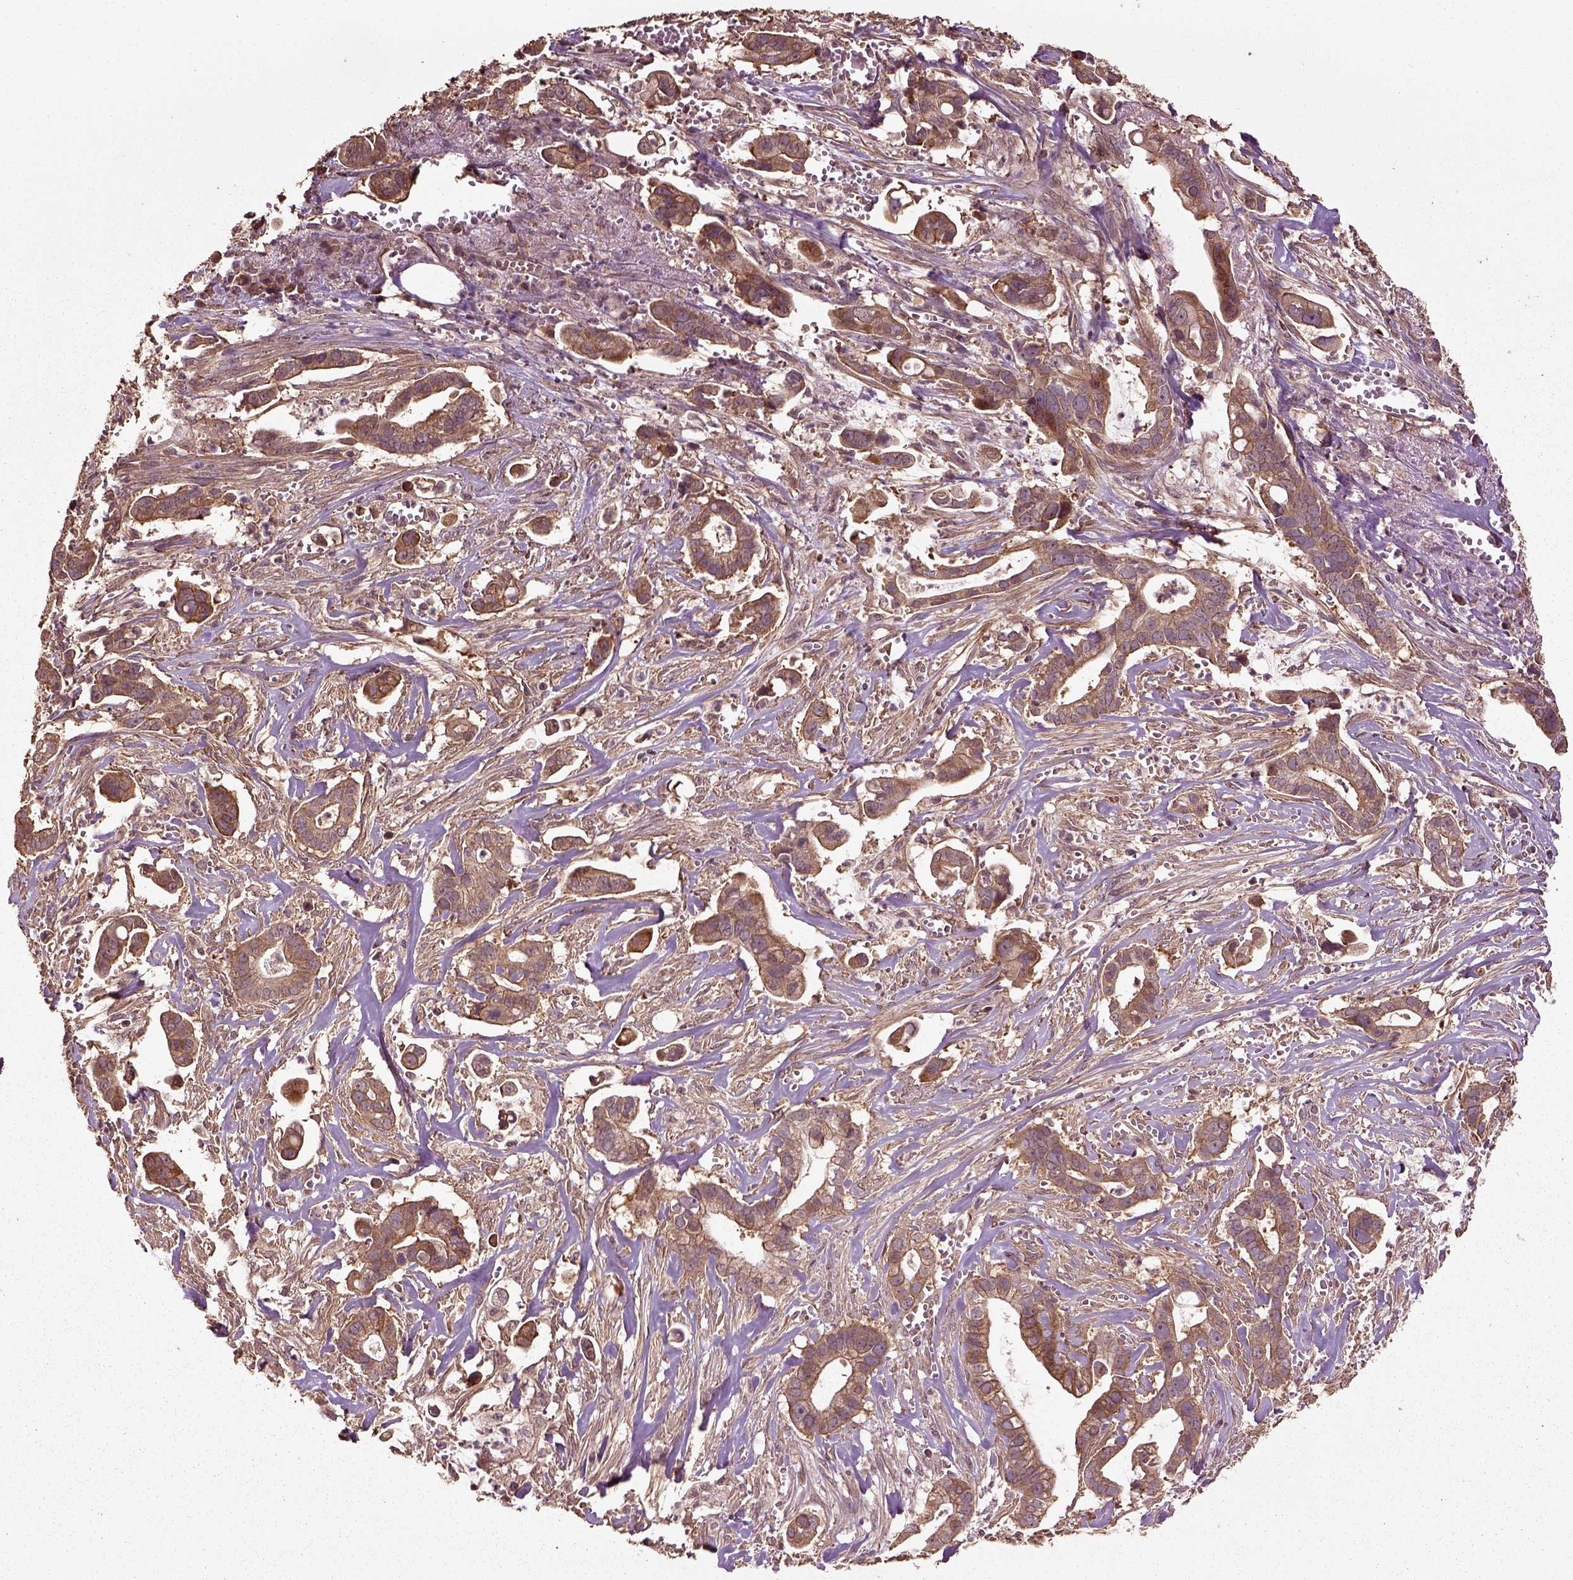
{"staining": {"intensity": "moderate", "quantity": ">75%", "location": "cytoplasmic/membranous"}, "tissue": "pancreatic cancer", "cell_type": "Tumor cells", "image_type": "cancer", "snomed": [{"axis": "morphology", "description": "Adenocarcinoma, NOS"}, {"axis": "topography", "description": "Pancreas"}], "caption": "DAB (3,3'-diaminobenzidine) immunohistochemical staining of pancreatic cancer (adenocarcinoma) demonstrates moderate cytoplasmic/membranous protein expression in about >75% of tumor cells. The staining was performed using DAB, with brown indicating positive protein expression. Nuclei are stained blue with hematoxylin.", "gene": "ERV3-1", "patient": {"sex": "male", "age": 61}}